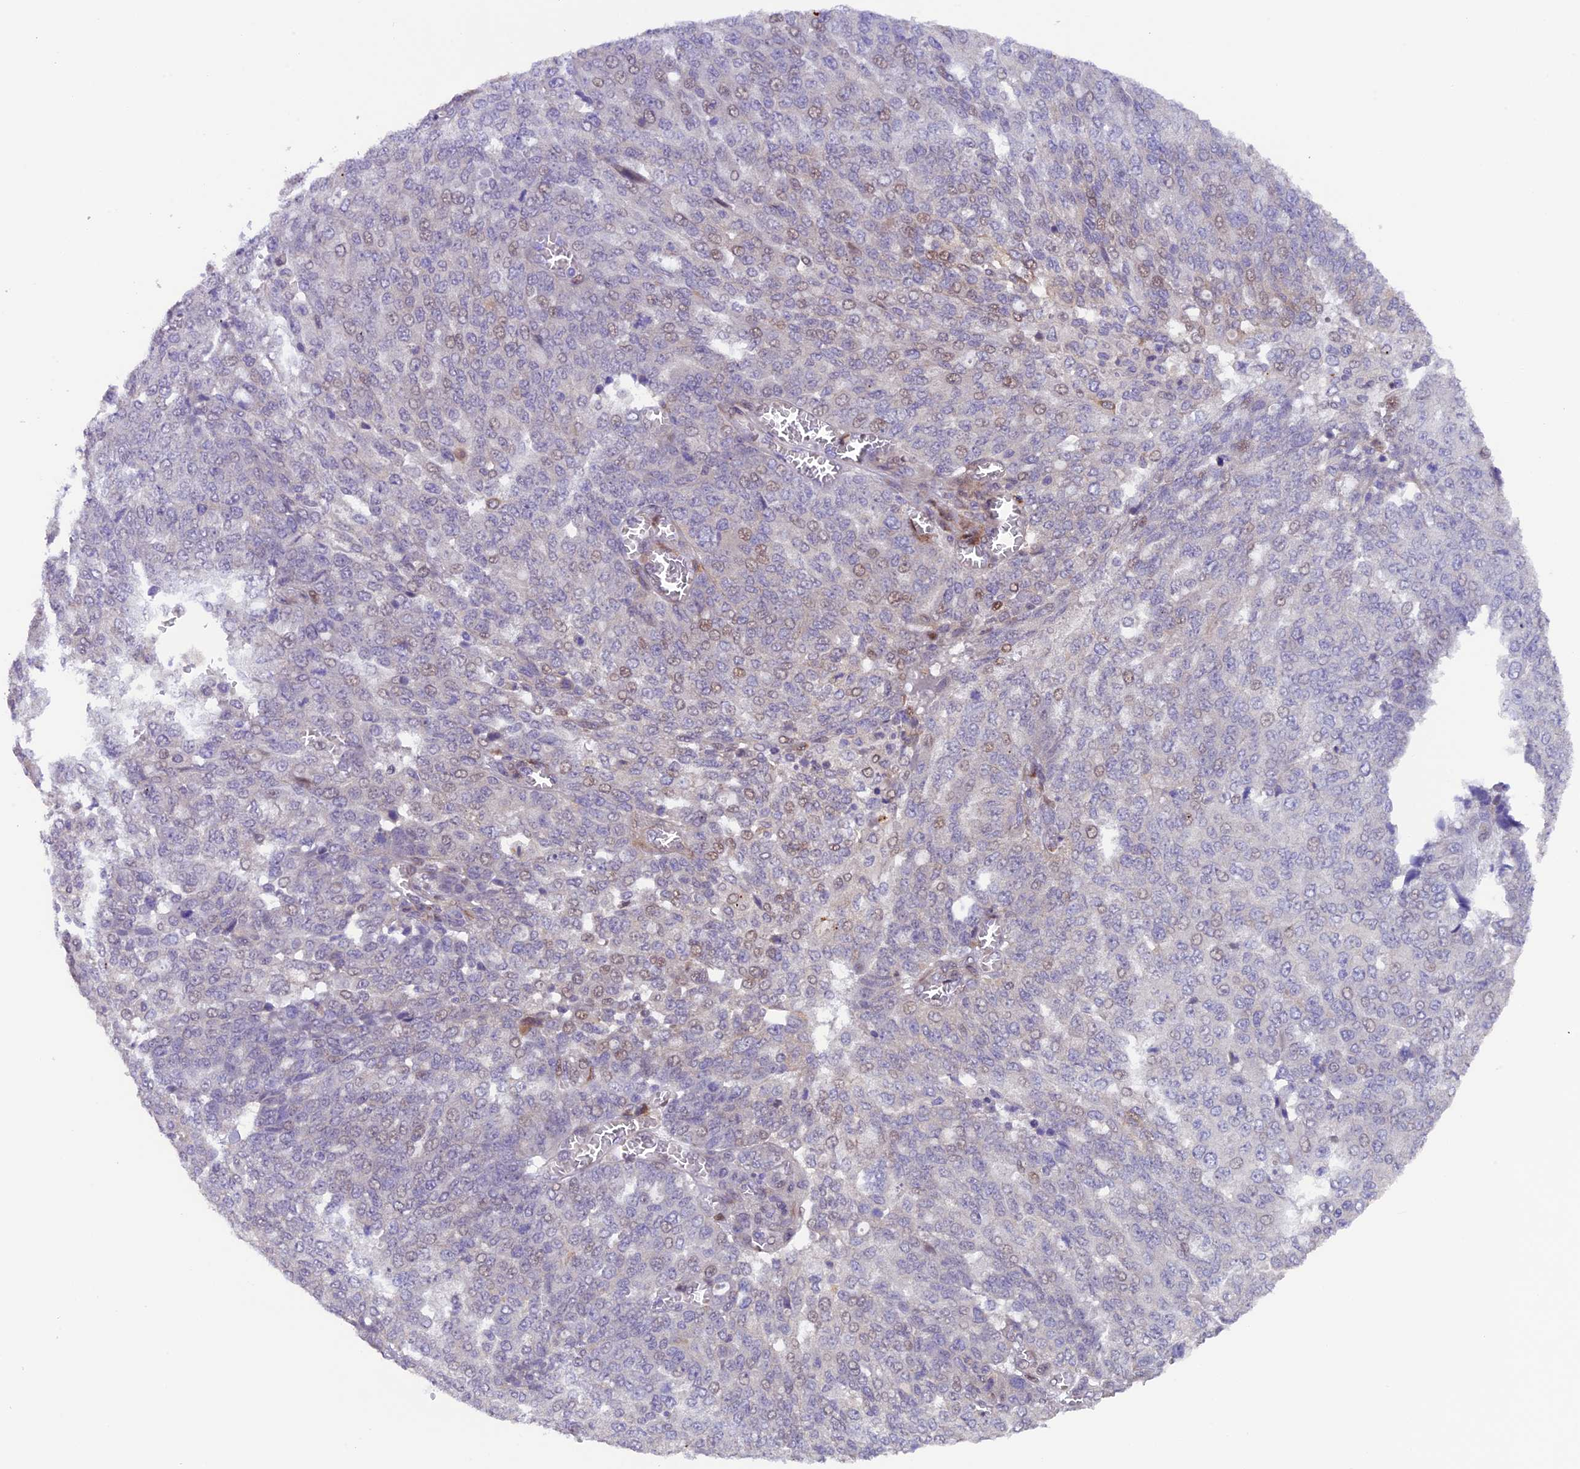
{"staining": {"intensity": "weak", "quantity": "<25%", "location": "nuclear"}, "tissue": "ovarian cancer", "cell_type": "Tumor cells", "image_type": "cancer", "snomed": [{"axis": "morphology", "description": "Cystadenocarcinoma, serous, NOS"}, {"axis": "topography", "description": "Soft tissue"}, {"axis": "topography", "description": "Ovary"}], "caption": "IHC histopathology image of human ovarian serous cystadenocarcinoma stained for a protein (brown), which reveals no positivity in tumor cells. (DAB immunohistochemistry (IHC), high magnification).", "gene": "NCK2", "patient": {"sex": "female", "age": 57}}